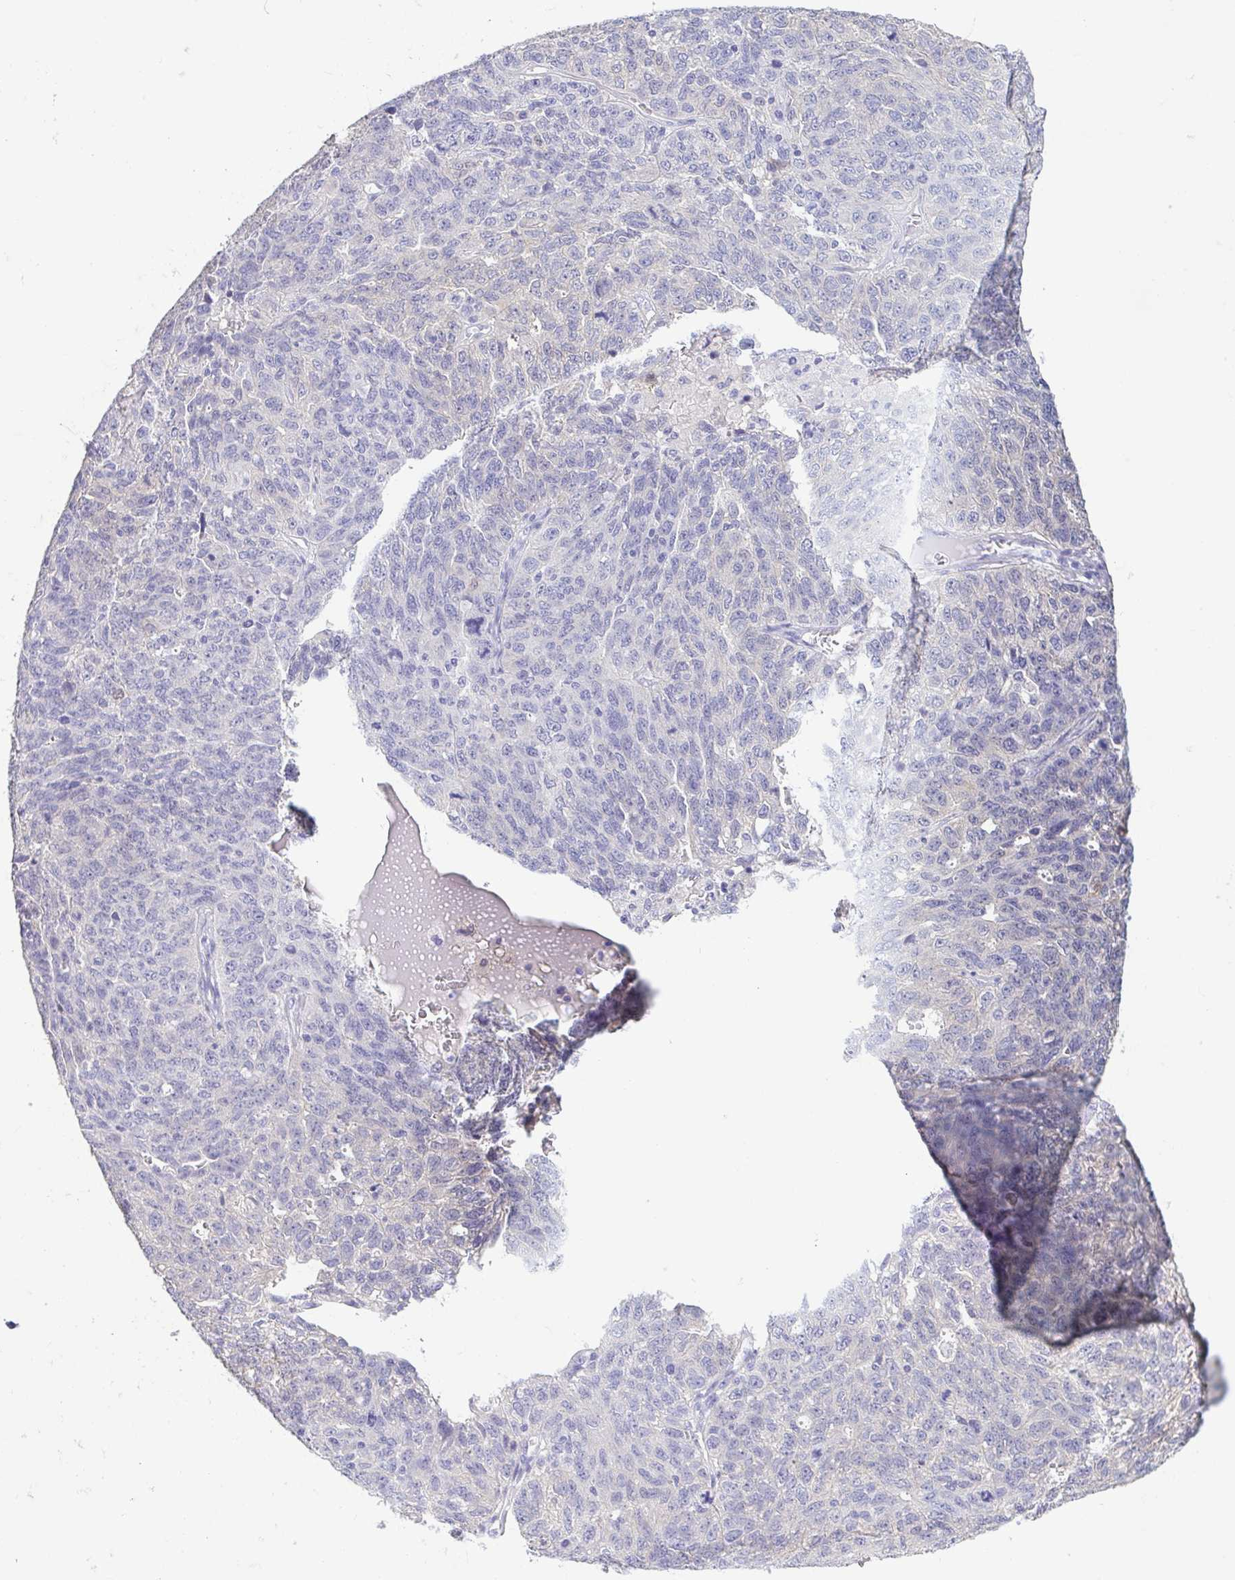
{"staining": {"intensity": "negative", "quantity": "none", "location": "none"}, "tissue": "ovarian cancer", "cell_type": "Tumor cells", "image_type": "cancer", "snomed": [{"axis": "morphology", "description": "Cystadenocarcinoma, serous, NOS"}, {"axis": "topography", "description": "Ovary"}], "caption": "Immunohistochemistry (IHC) of human ovarian cancer (serous cystadenocarcinoma) exhibits no staining in tumor cells.", "gene": "FABP3", "patient": {"sex": "female", "age": 71}}